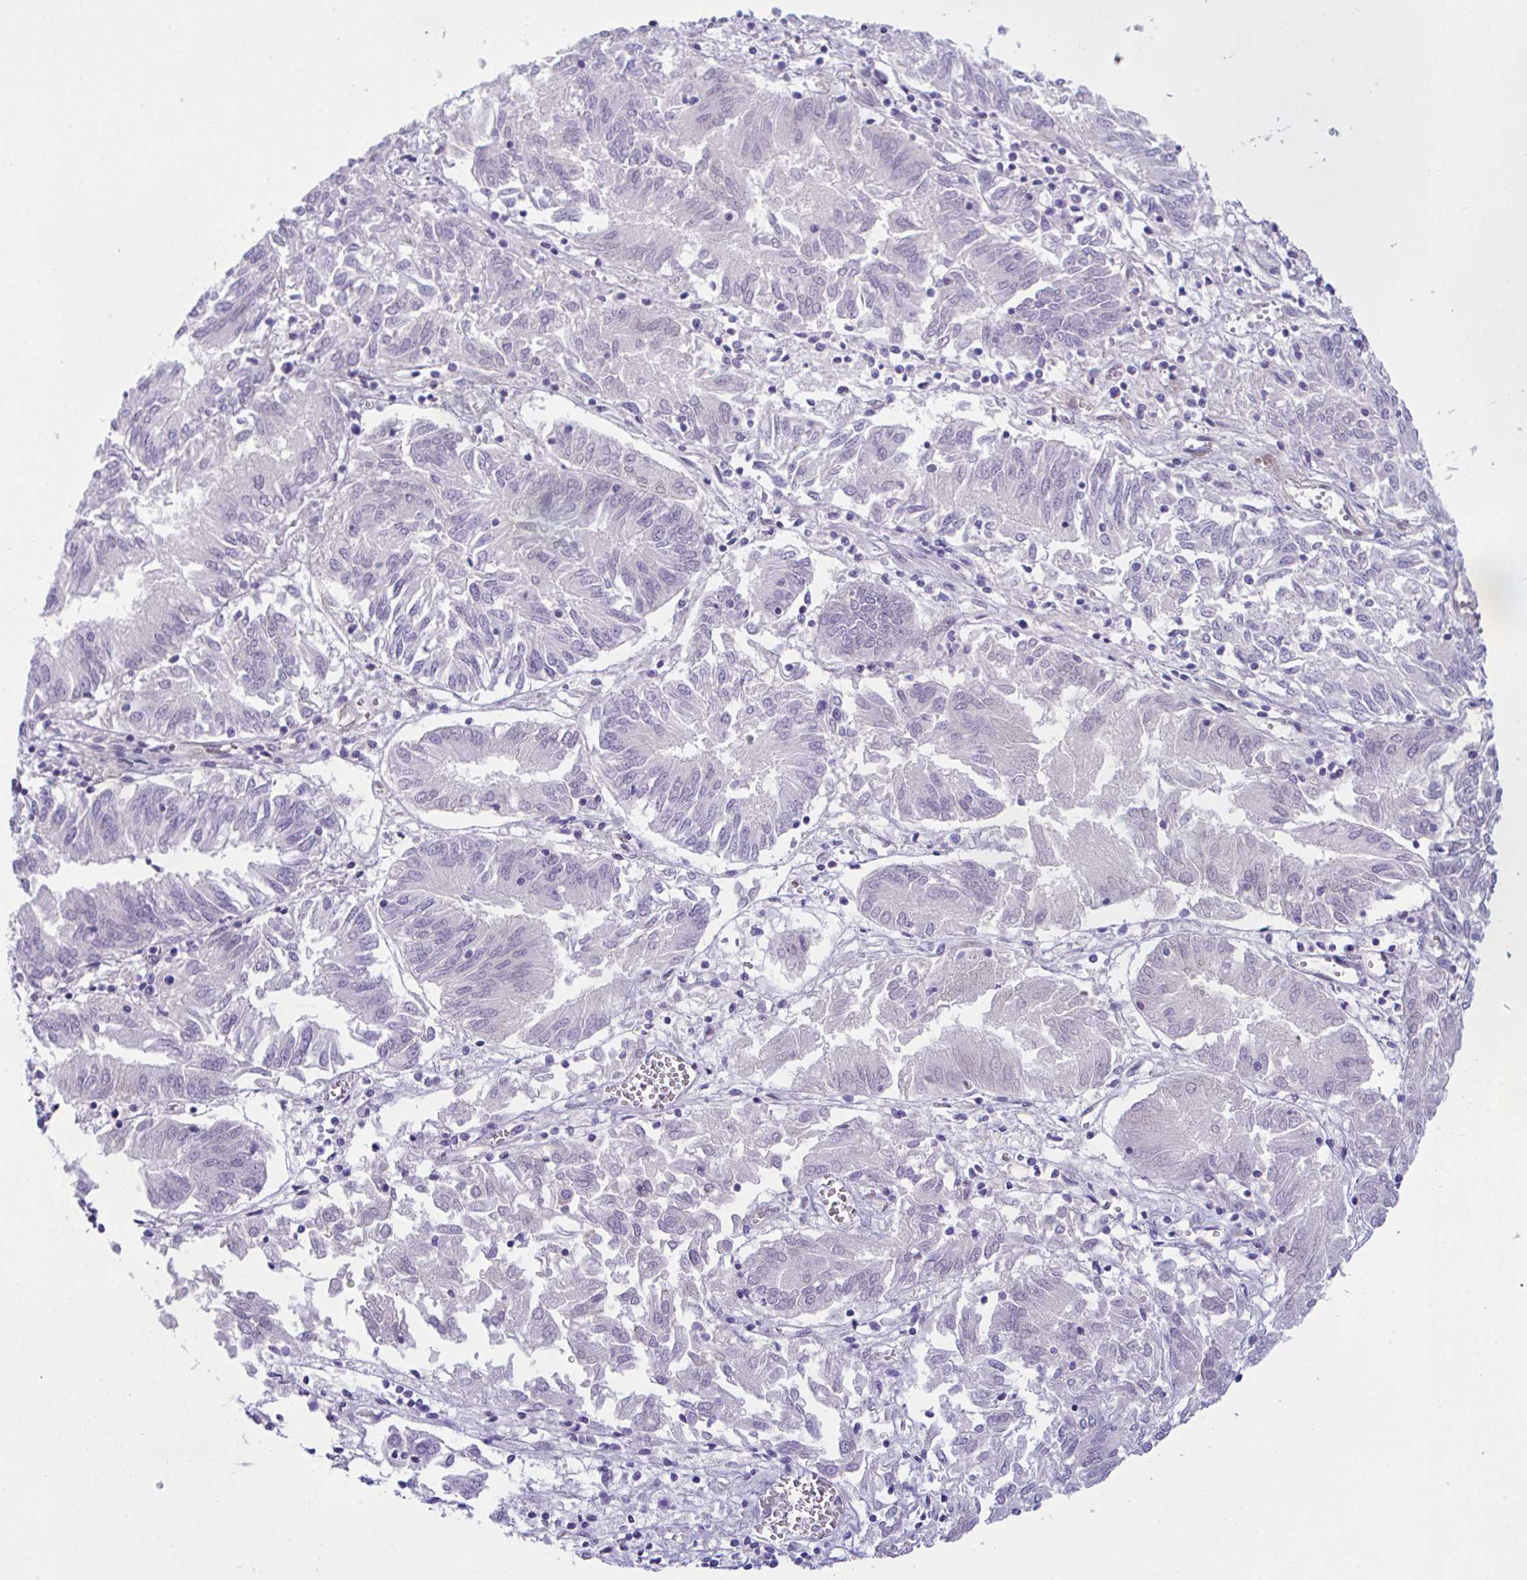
{"staining": {"intensity": "negative", "quantity": "none", "location": "none"}, "tissue": "endometrial cancer", "cell_type": "Tumor cells", "image_type": "cancer", "snomed": [{"axis": "morphology", "description": "Adenocarcinoma, NOS"}, {"axis": "topography", "description": "Endometrium"}], "caption": "Tumor cells are negative for brown protein staining in endometrial cancer.", "gene": "ZBED3", "patient": {"sex": "female", "age": 54}}